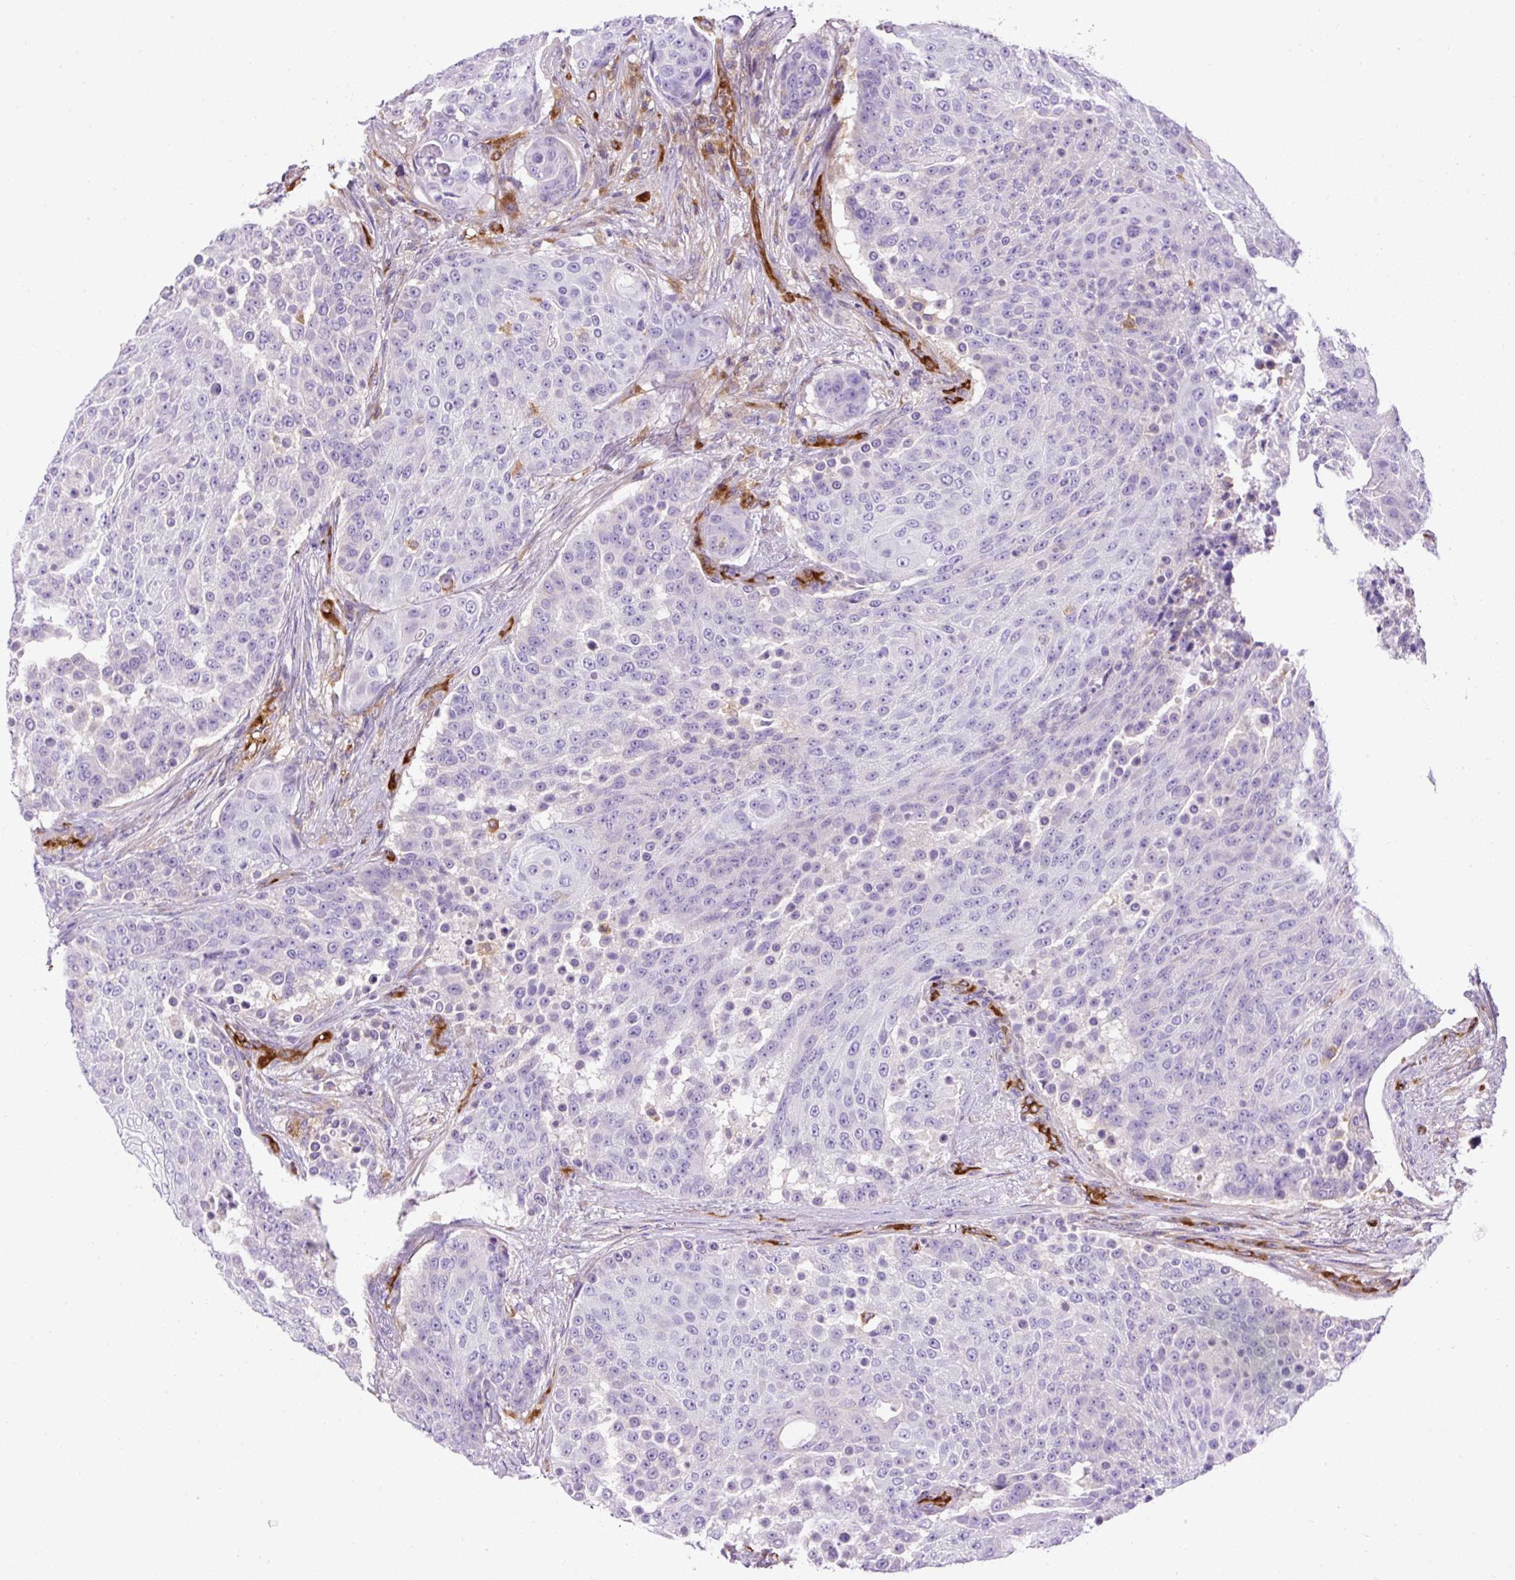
{"staining": {"intensity": "negative", "quantity": "none", "location": "none"}, "tissue": "urothelial cancer", "cell_type": "Tumor cells", "image_type": "cancer", "snomed": [{"axis": "morphology", "description": "Urothelial carcinoma, High grade"}, {"axis": "topography", "description": "Urinary bladder"}], "caption": "IHC of urothelial carcinoma (high-grade) reveals no positivity in tumor cells. Brightfield microscopy of immunohistochemistry (IHC) stained with DAB (3,3'-diaminobenzidine) (brown) and hematoxylin (blue), captured at high magnification.", "gene": "MAP1S", "patient": {"sex": "female", "age": 63}}